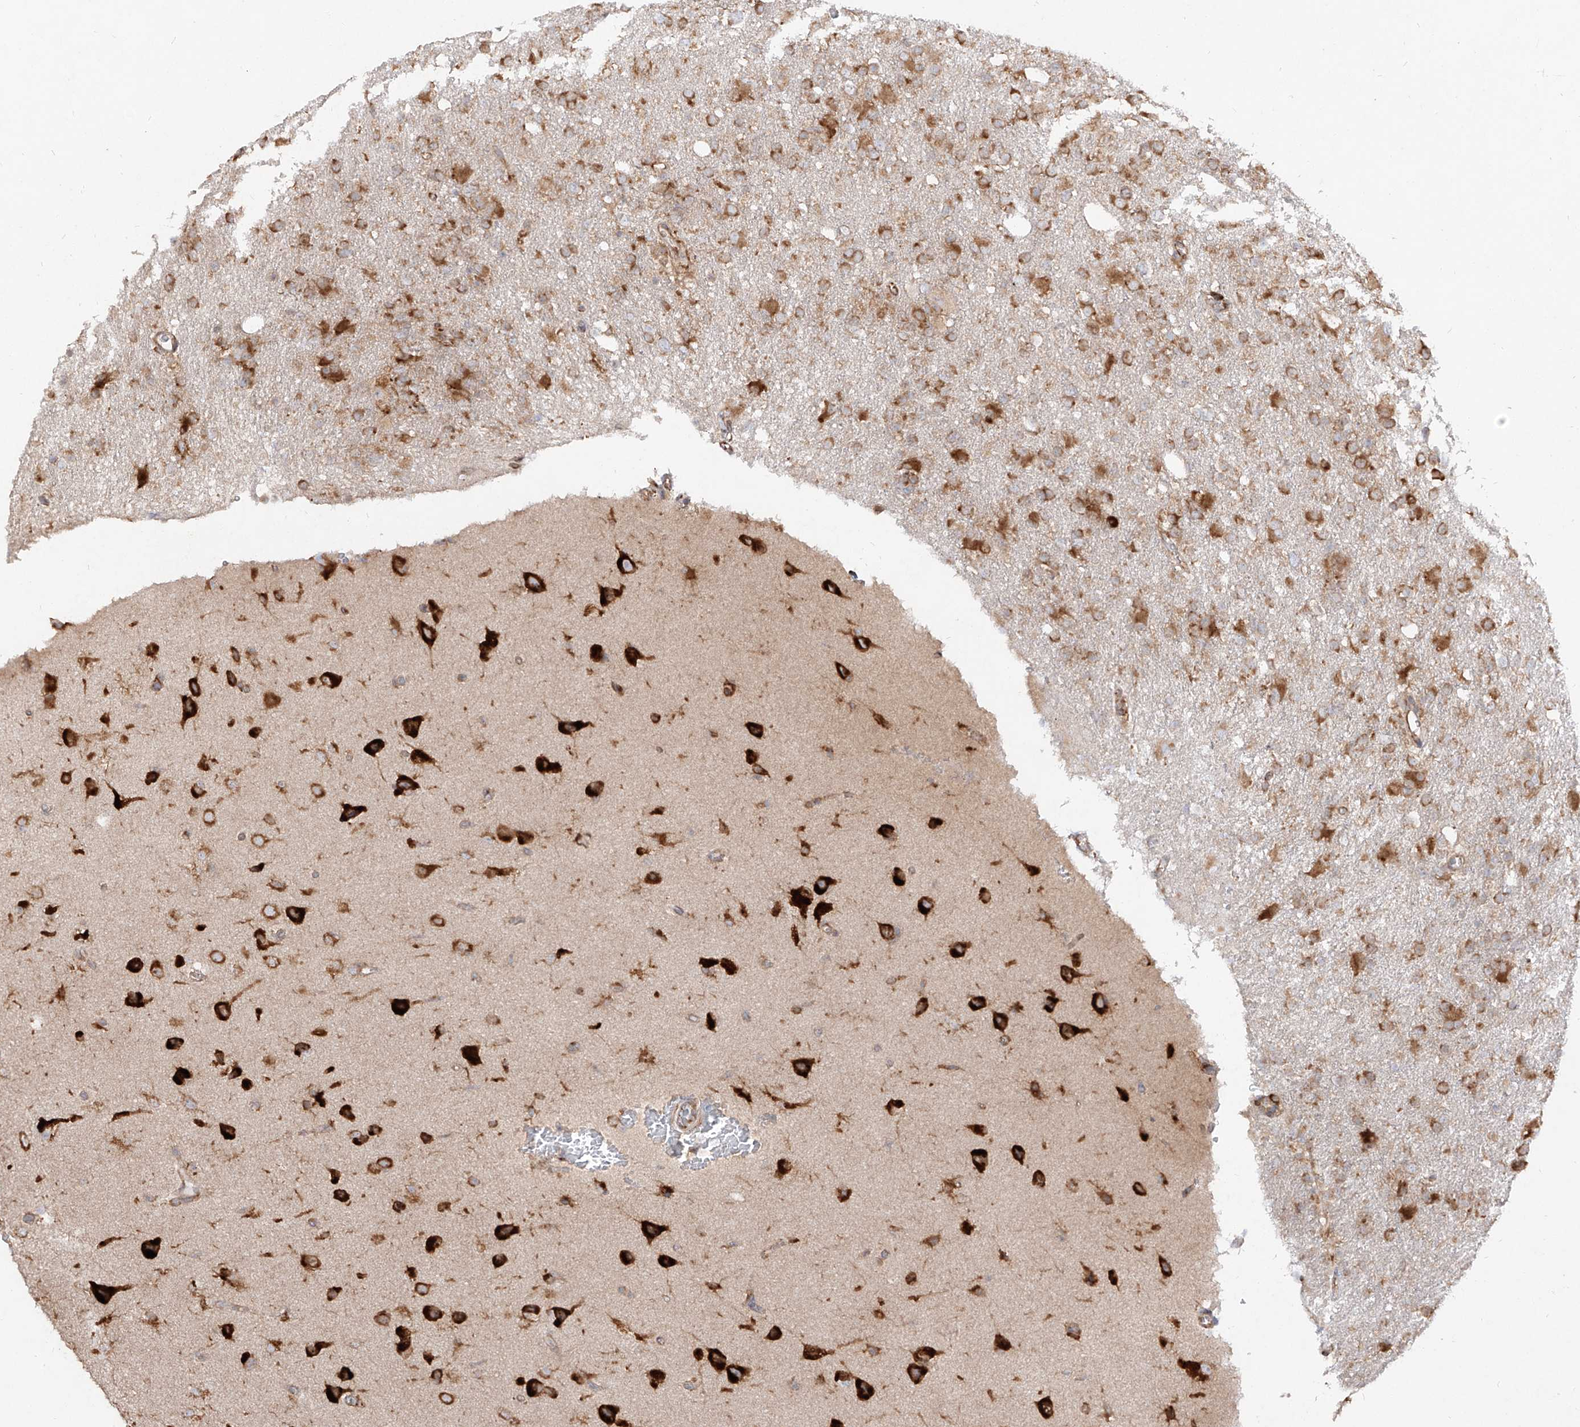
{"staining": {"intensity": "moderate", "quantity": ">75%", "location": "cytoplasmic/membranous"}, "tissue": "glioma", "cell_type": "Tumor cells", "image_type": "cancer", "snomed": [{"axis": "morphology", "description": "Glioma, malignant, High grade"}, {"axis": "topography", "description": "Brain"}], "caption": "This is a photomicrograph of IHC staining of glioma, which shows moderate staining in the cytoplasmic/membranous of tumor cells.", "gene": "RPS25", "patient": {"sex": "female", "age": 57}}